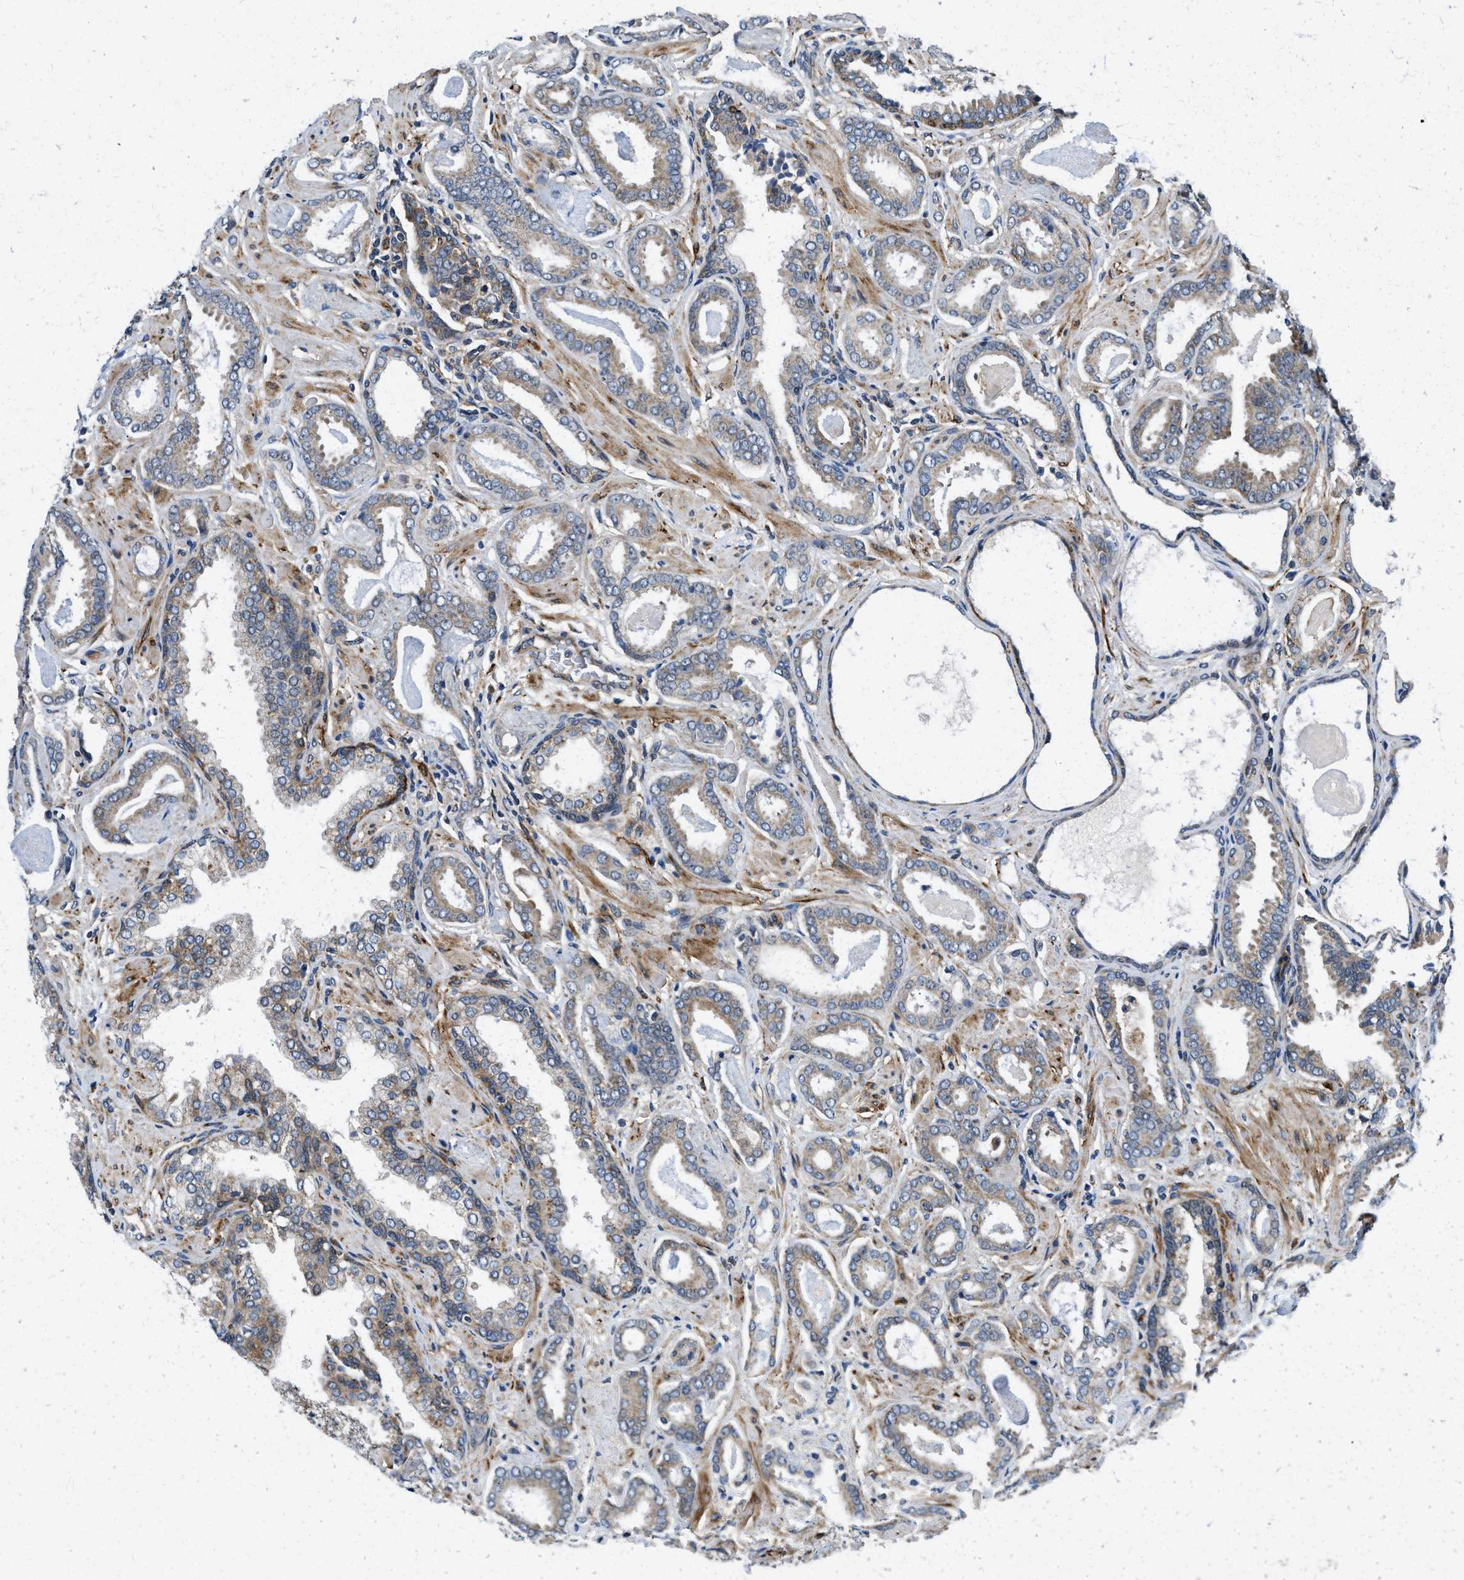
{"staining": {"intensity": "weak", "quantity": "<25%", "location": "cytoplasmic/membranous"}, "tissue": "prostate cancer", "cell_type": "Tumor cells", "image_type": "cancer", "snomed": [{"axis": "morphology", "description": "Adenocarcinoma, Low grade"}, {"axis": "topography", "description": "Prostate"}], "caption": "The IHC histopathology image has no significant expression in tumor cells of prostate cancer (adenocarcinoma (low-grade)) tissue. The staining is performed using DAB brown chromogen with nuclei counter-stained in using hematoxylin.", "gene": "ZNF599", "patient": {"sex": "male", "age": 53}}